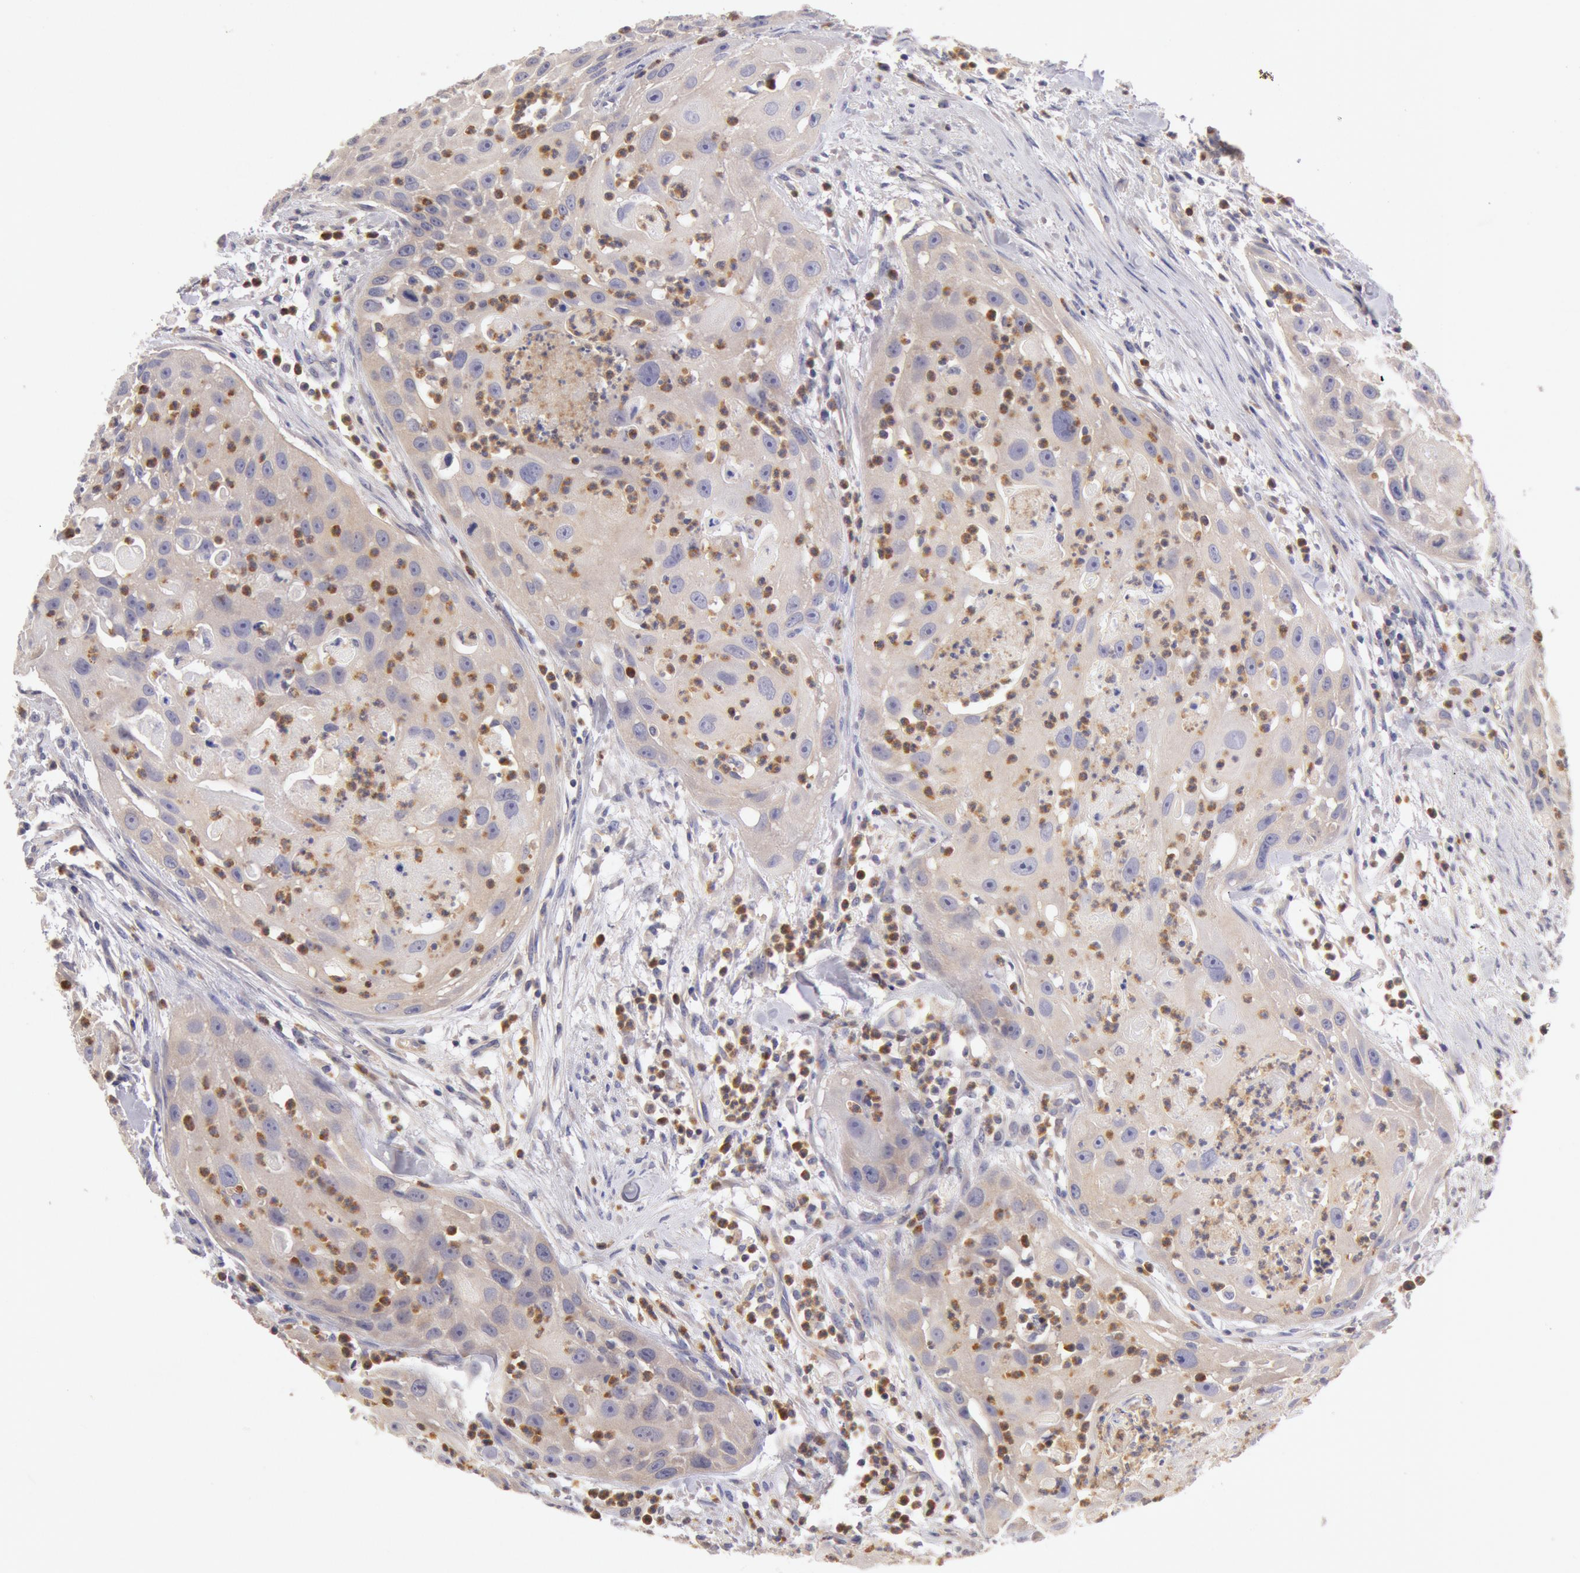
{"staining": {"intensity": "weak", "quantity": "25%-75%", "location": "cytoplasmic/membranous"}, "tissue": "head and neck cancer", "cell_type": "Tumor cells", "image_type": "cancer", "snomed": [{"axis": "morphology", "description": "Squamous cell carcinoma, NOS"}, {"axis": "topography", "description": "Head-Neck"}], "caption": "A low amount of weak cytoplasmic/membranous staining is seen in approximately 25%-75% of tumor cells in head and neck cancer tissue.", "gene": "TMED8", "patient": {"sex": "male", "age": 64}}